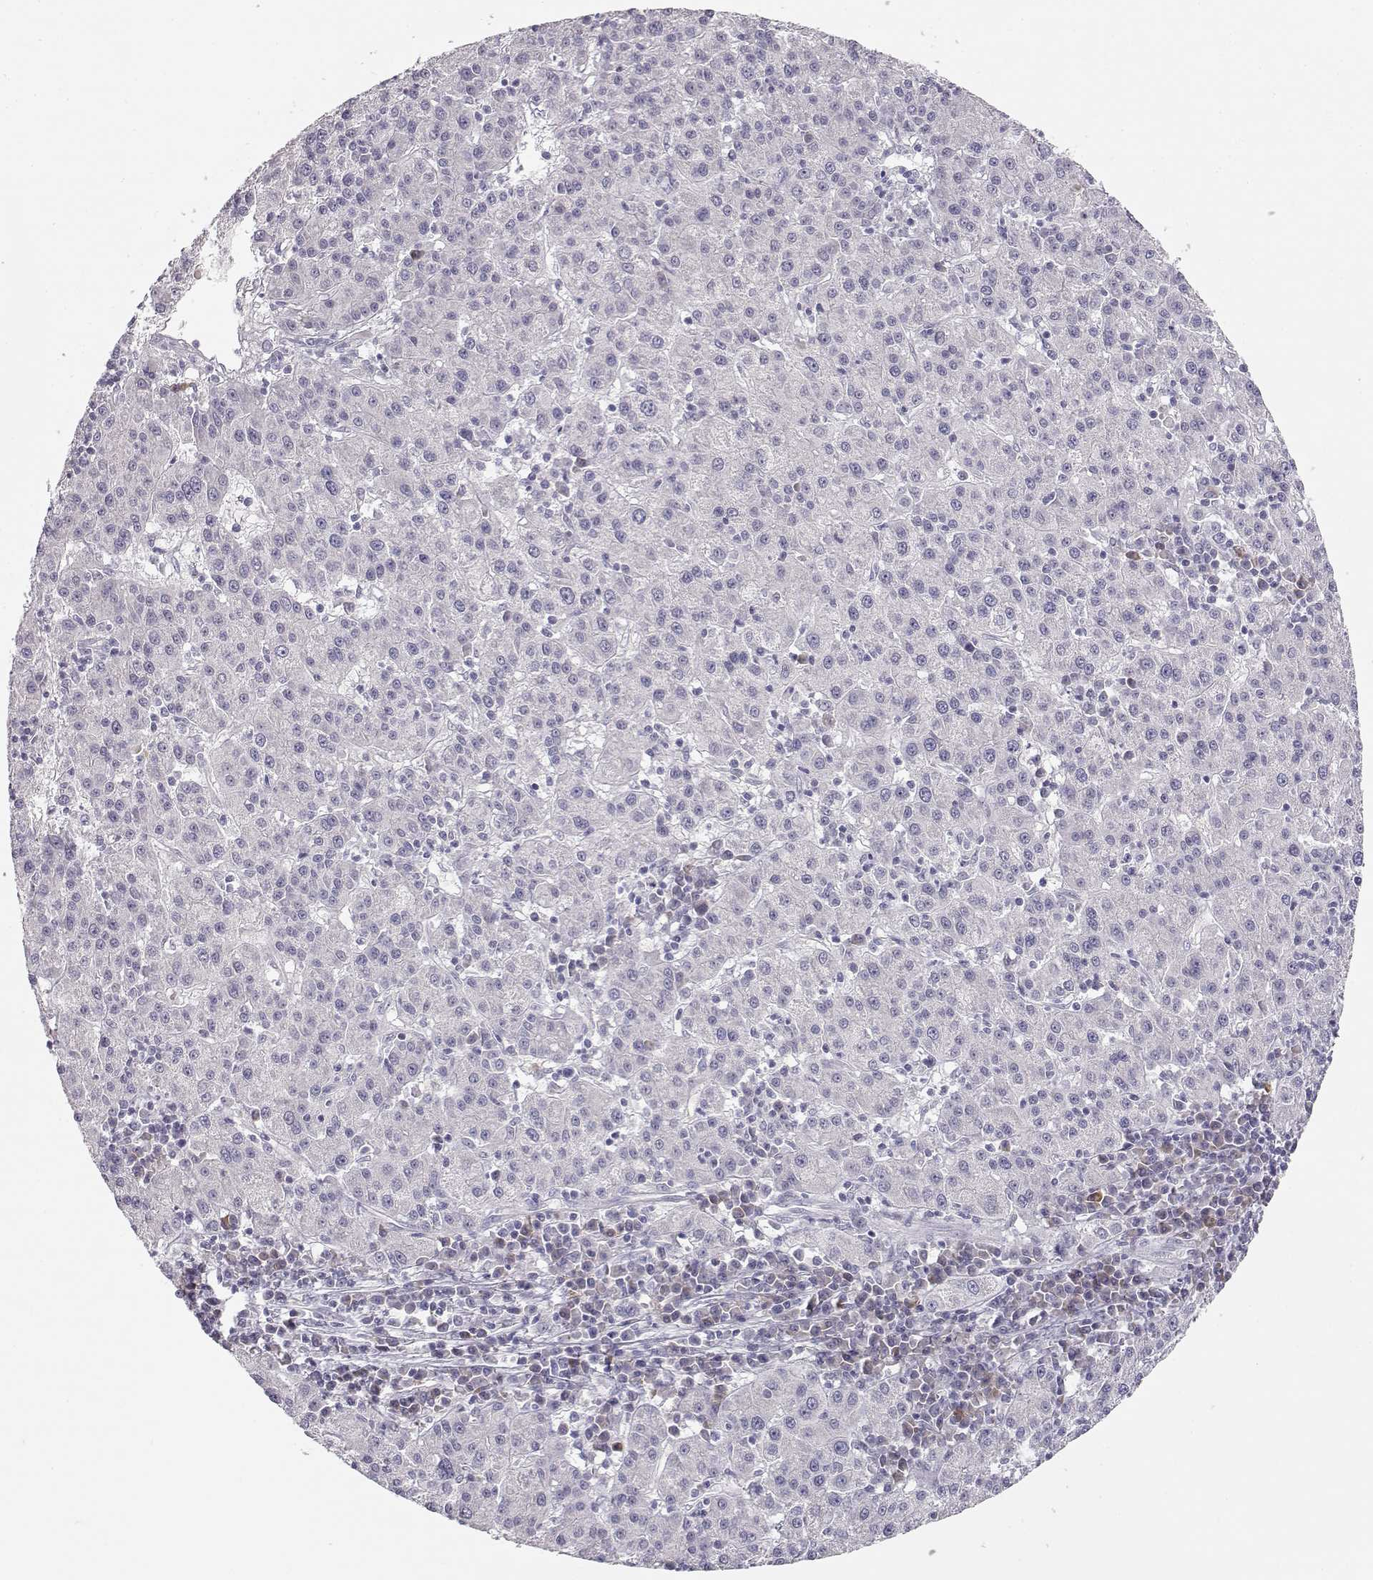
{"staining": {"intensity": "negative", "quantity": "none", "location": "none"}, "tissue": "liver cancer", "cell_type": "Tumor cells", "image_type": "cancer", "snomed": [{"axis": "morphology", "description": "Carcinoma, Hepatocellular, NOS"}, {"axis": "topography", "description": "Liver"}], "caption": "A histopathology image of liver cancer stained for a protein reveals no brown staining in tumor cells.", "gene": "TTC26", "patient": {"sex": "female", "age": 60}}